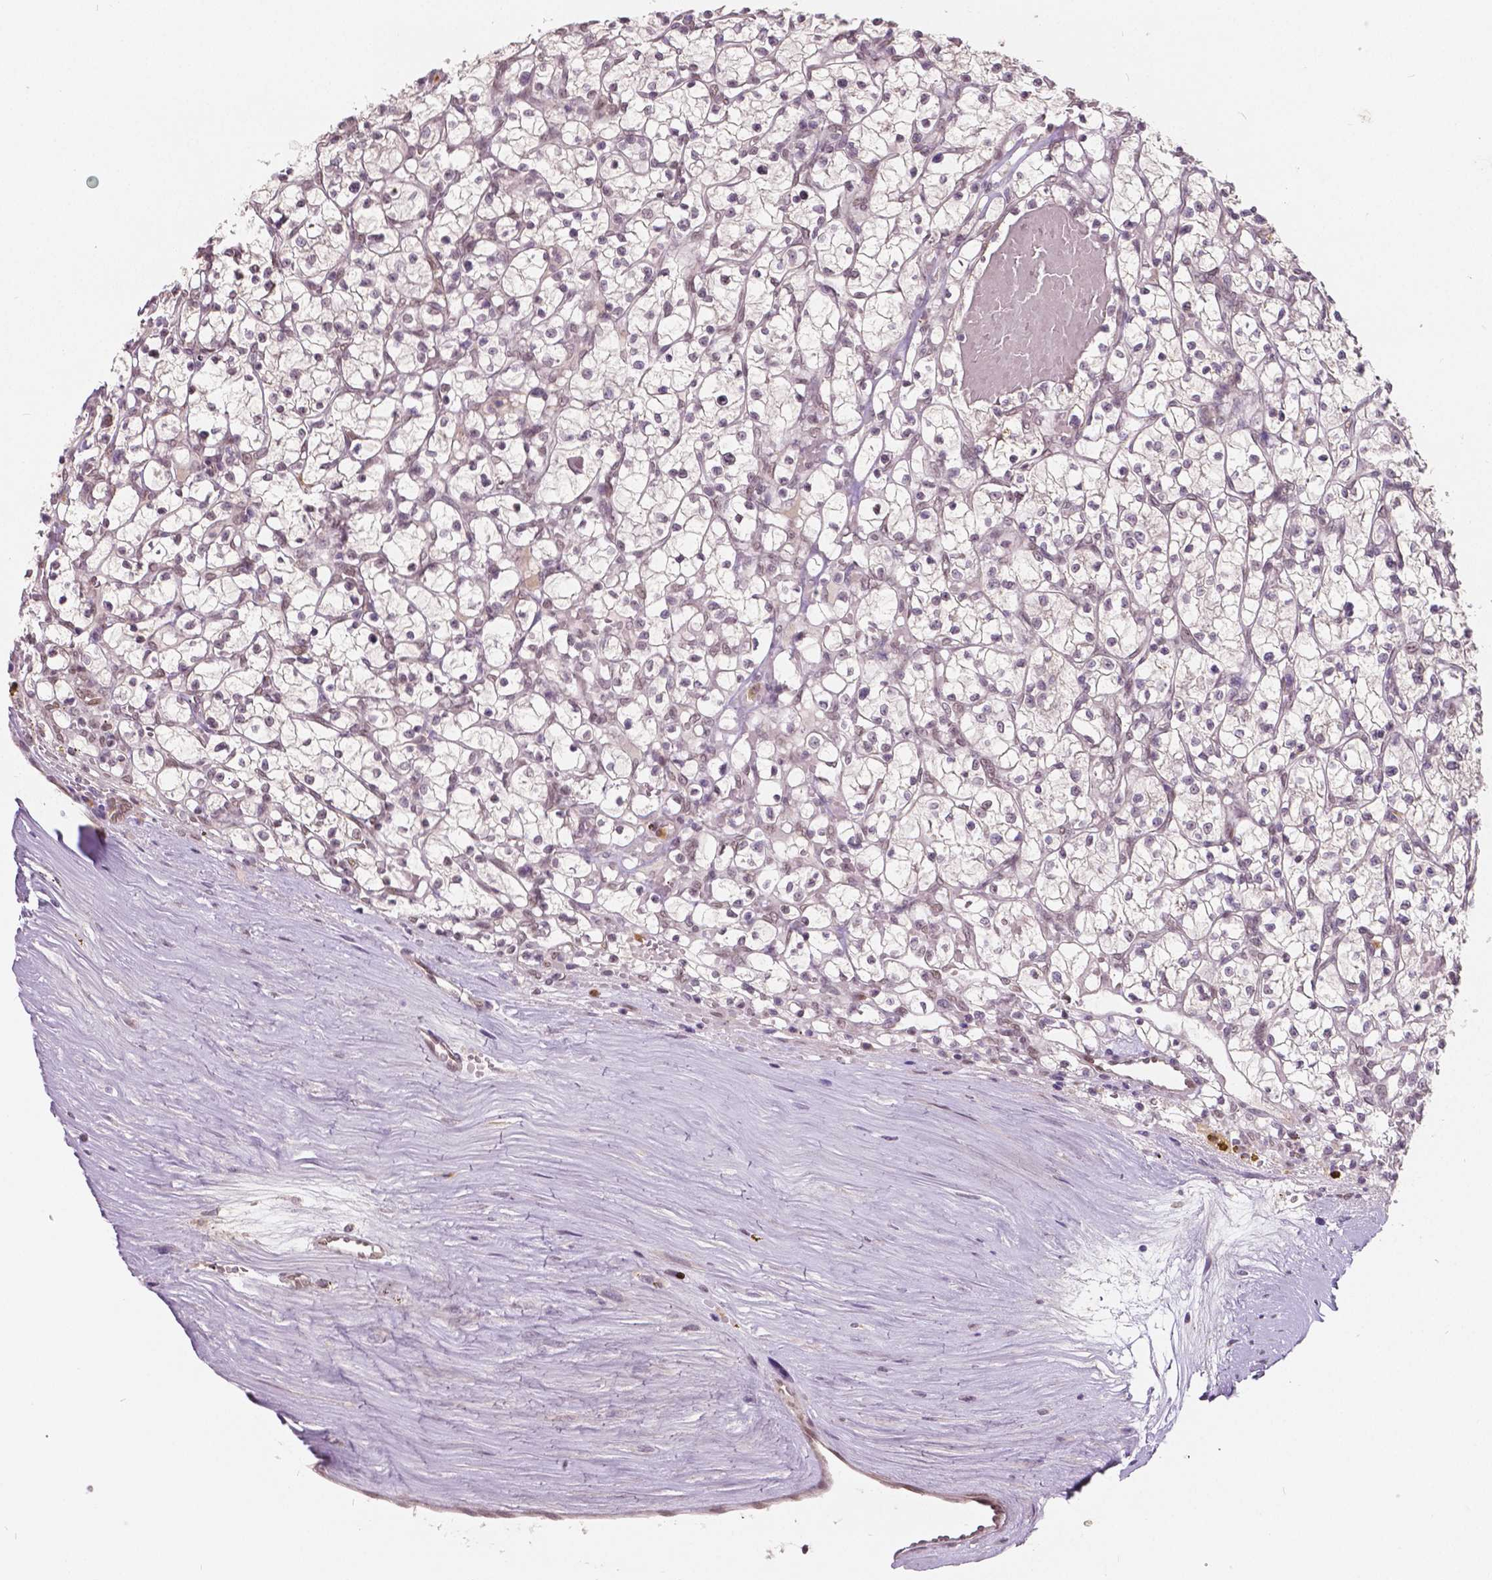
{"staining": {"intensity": "negative", "quantity": "none", "location": "none"}, "tissue": "renal cancer", "cell_type": "Tumor cells", "image_type": "cancer", "snomed": [{"axis": "morphology", "description": "Adenocarcinoma, NOS"}, {"axis": "topography", "description": "Kidney"}], "caption": "Tumor cells are negative for brown protein staining in renal adenocarcinoma.", "gene": "HMBOX1", "patient": {"sex": "female", "age": 64}}